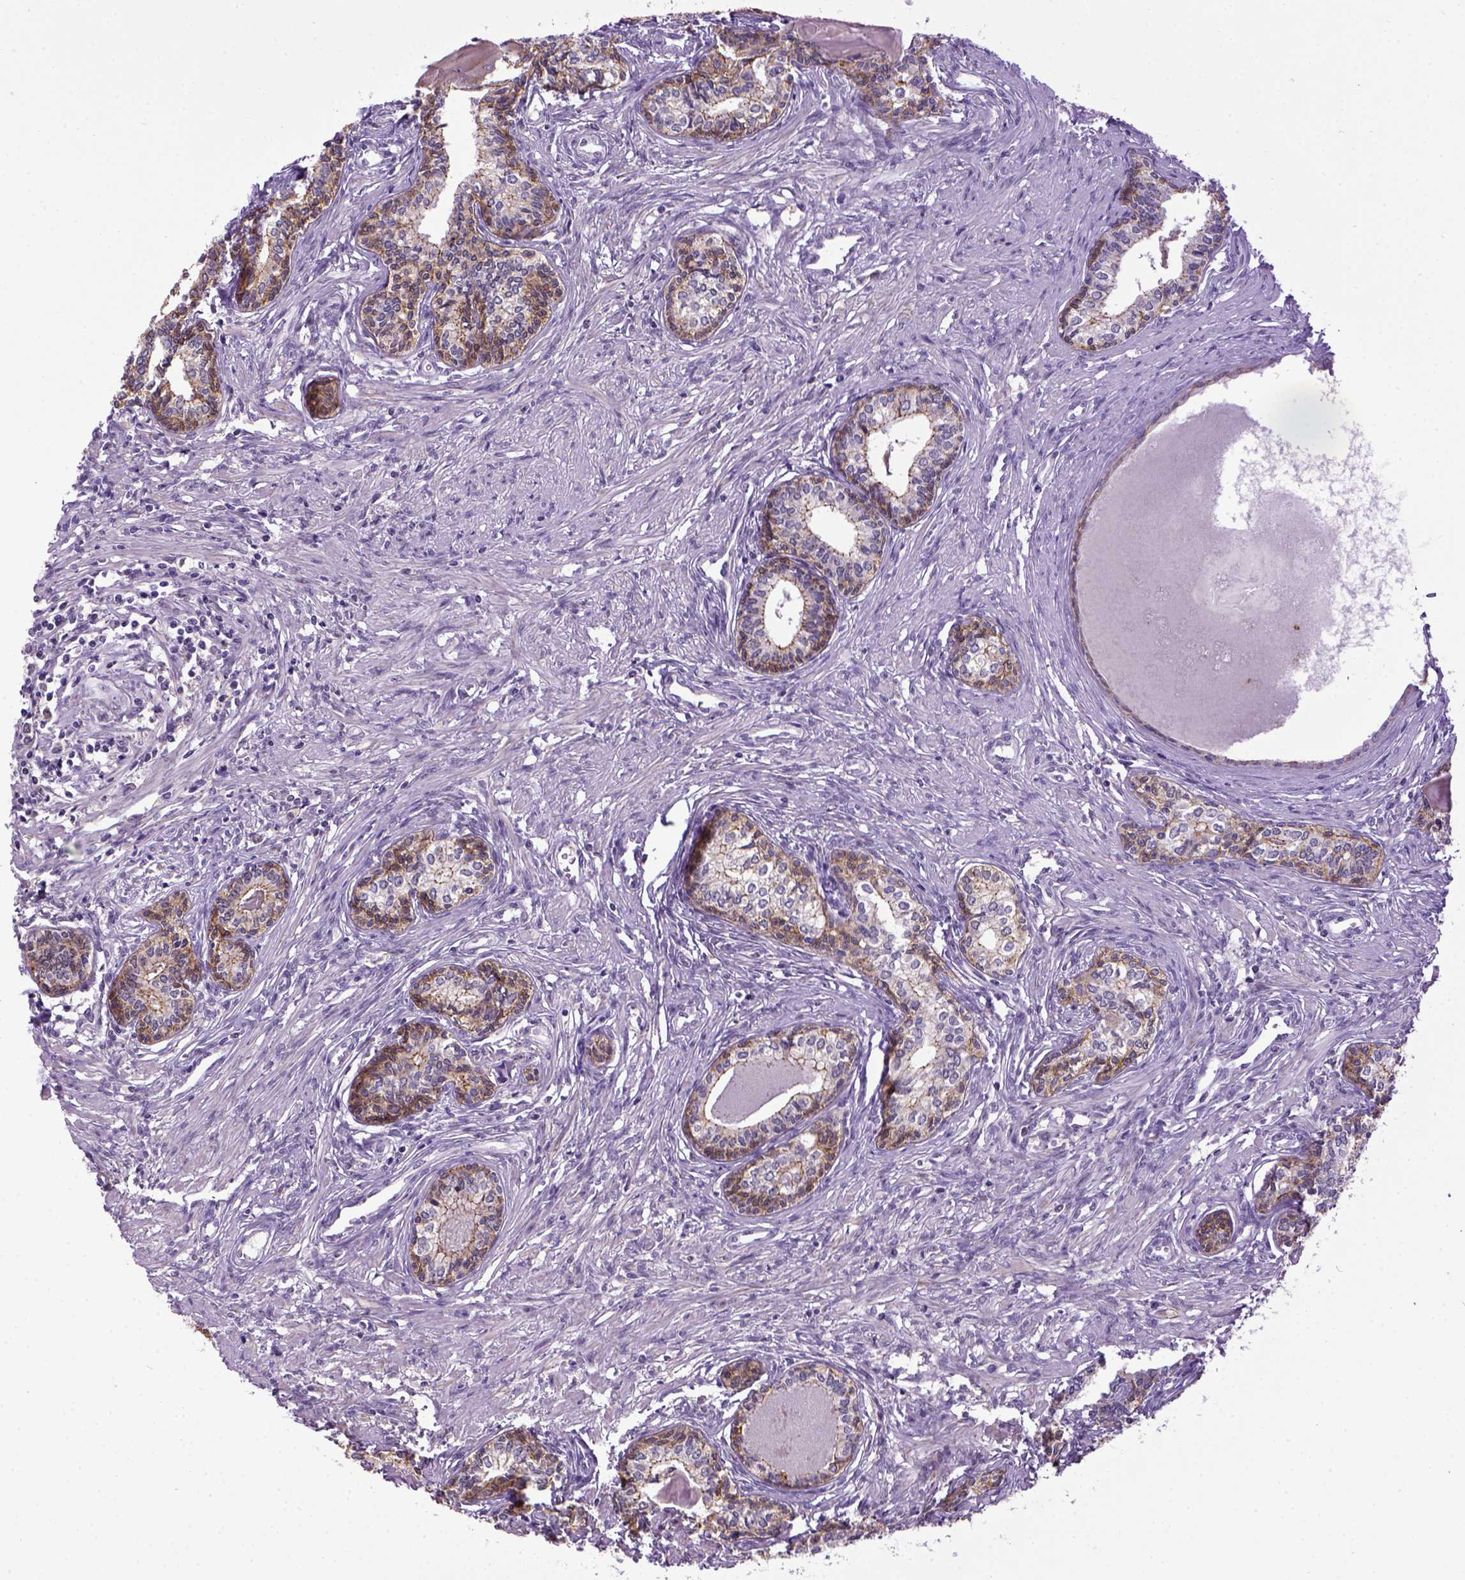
{"staining": {"intensity": "strong", "quantity": ">75%", "location": "cytoplasmic/membranous"}, "tissue": "prostate", "cell_type": "Glandular cells", "image_type": "normal", "snomed": [{"axis": "morphology", "description": "Normal tissue, NOS"}, {"axis": "topography", "description": "Prostate"}], "caption": "Brown immunohistochemical staining in unremarkable prostate demonstrates strong cytoplasmic/membranous expression in about >75% of glandular cells. The staining was performed using DAB to visualize the protein expression in brown, while the nuclei were stained in blue with hematoxylin (Magnification: 20x).", "gene": "CDH1", "patient": {"sex": "male", "age": 60}}